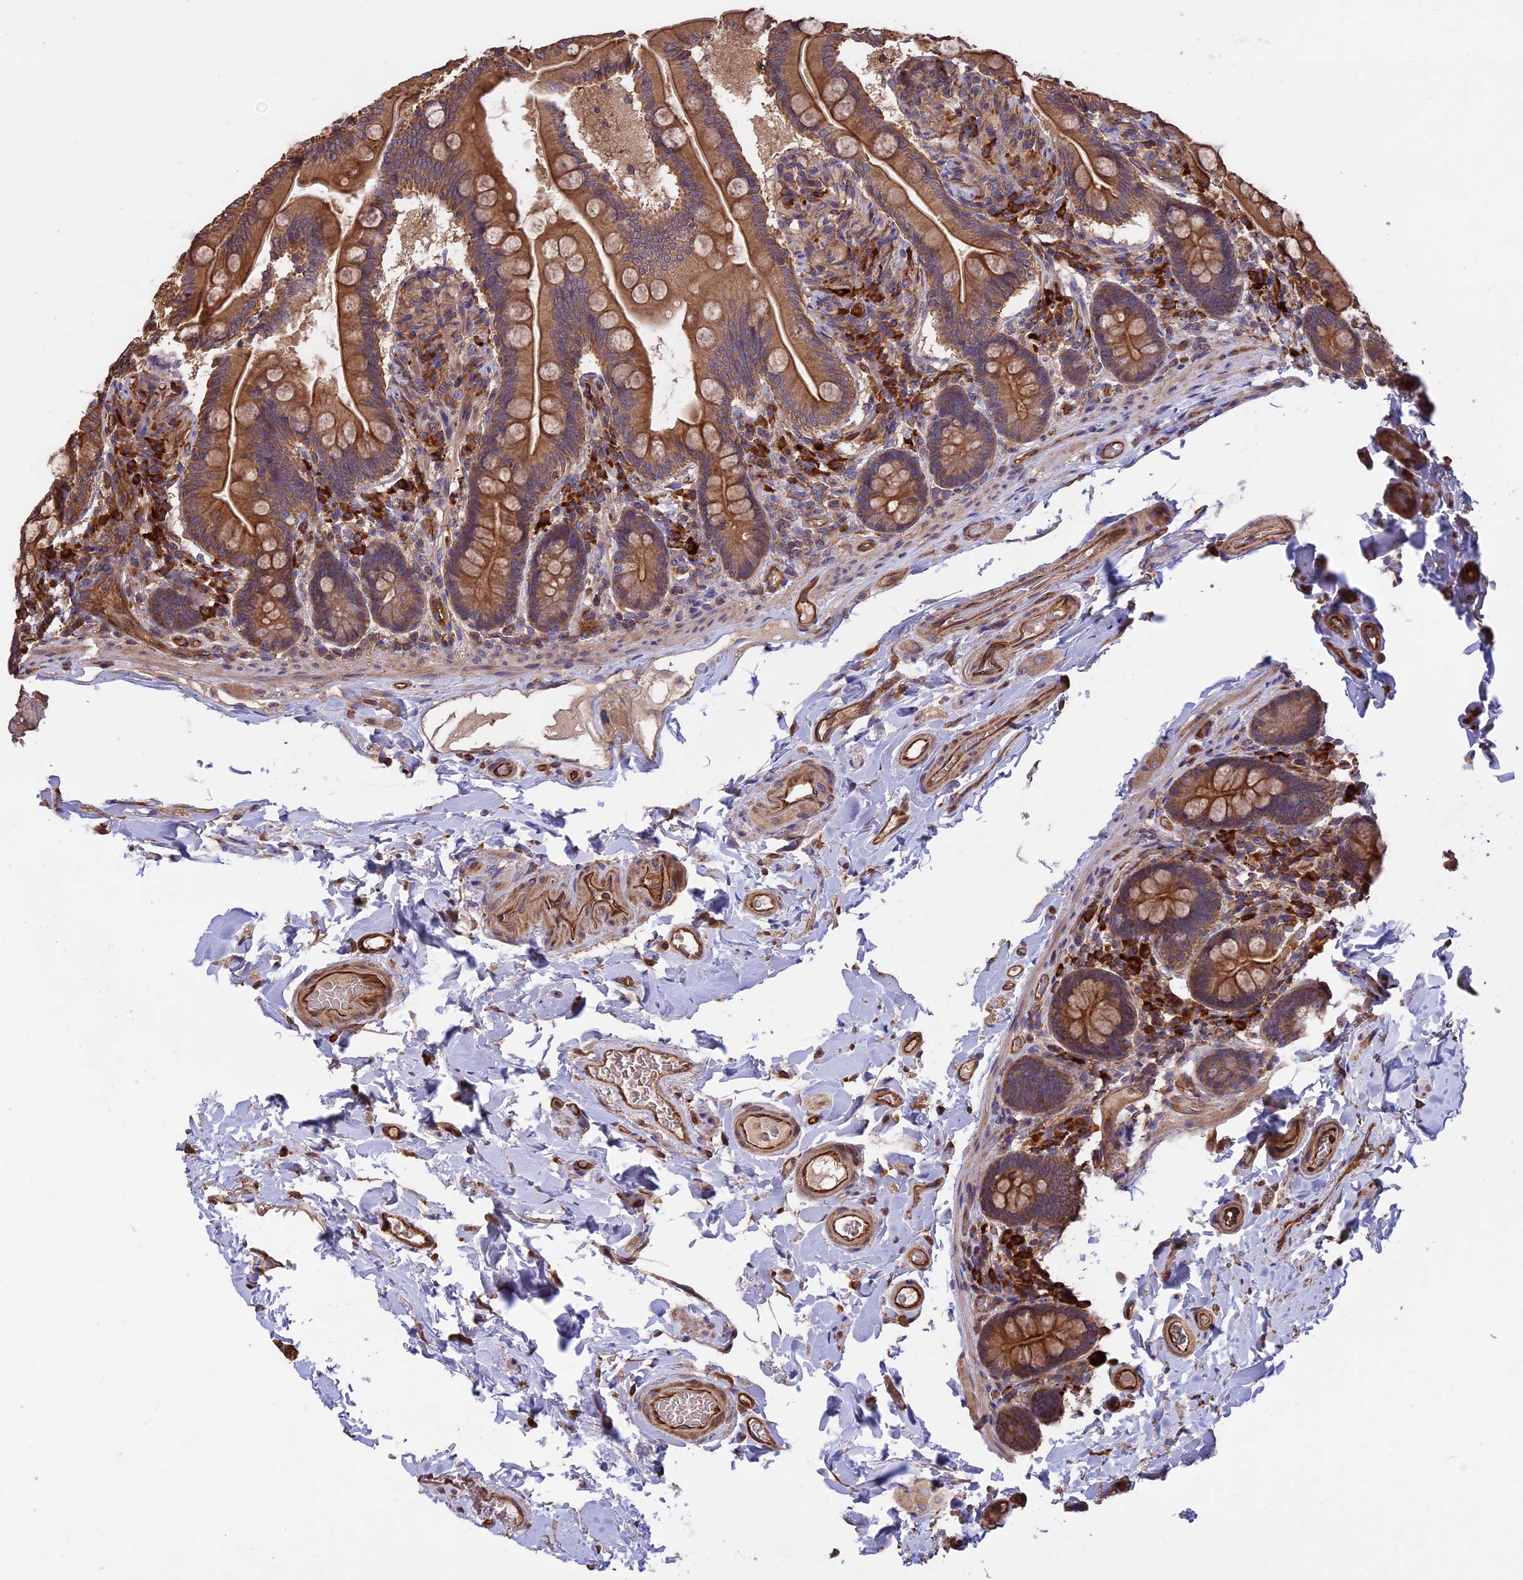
{"staining": {"intensity": "strong", "quantity": ">75%", "location": "cytoplasmic/membranous"}, "tissue": "small intestine", "cell_type": "Glandular cells", "image_type": "normal", "snomed": [{"axis": "morphology", "description": "Normal tissue, NOS"}, {"axis": "topography", "description": "Small intestine"}], "caption": "Protein expression analysis of unremarkable human small intestine reveals strong cytoplasmic/membranous expression in approximately >75% of glandular cells. (DAB (3,3'-diaminobenzidine) IHC with brightfield microscopy, high magnification).", "gene": "GAS8", "patient": {"sex": "female", "age": 64}}